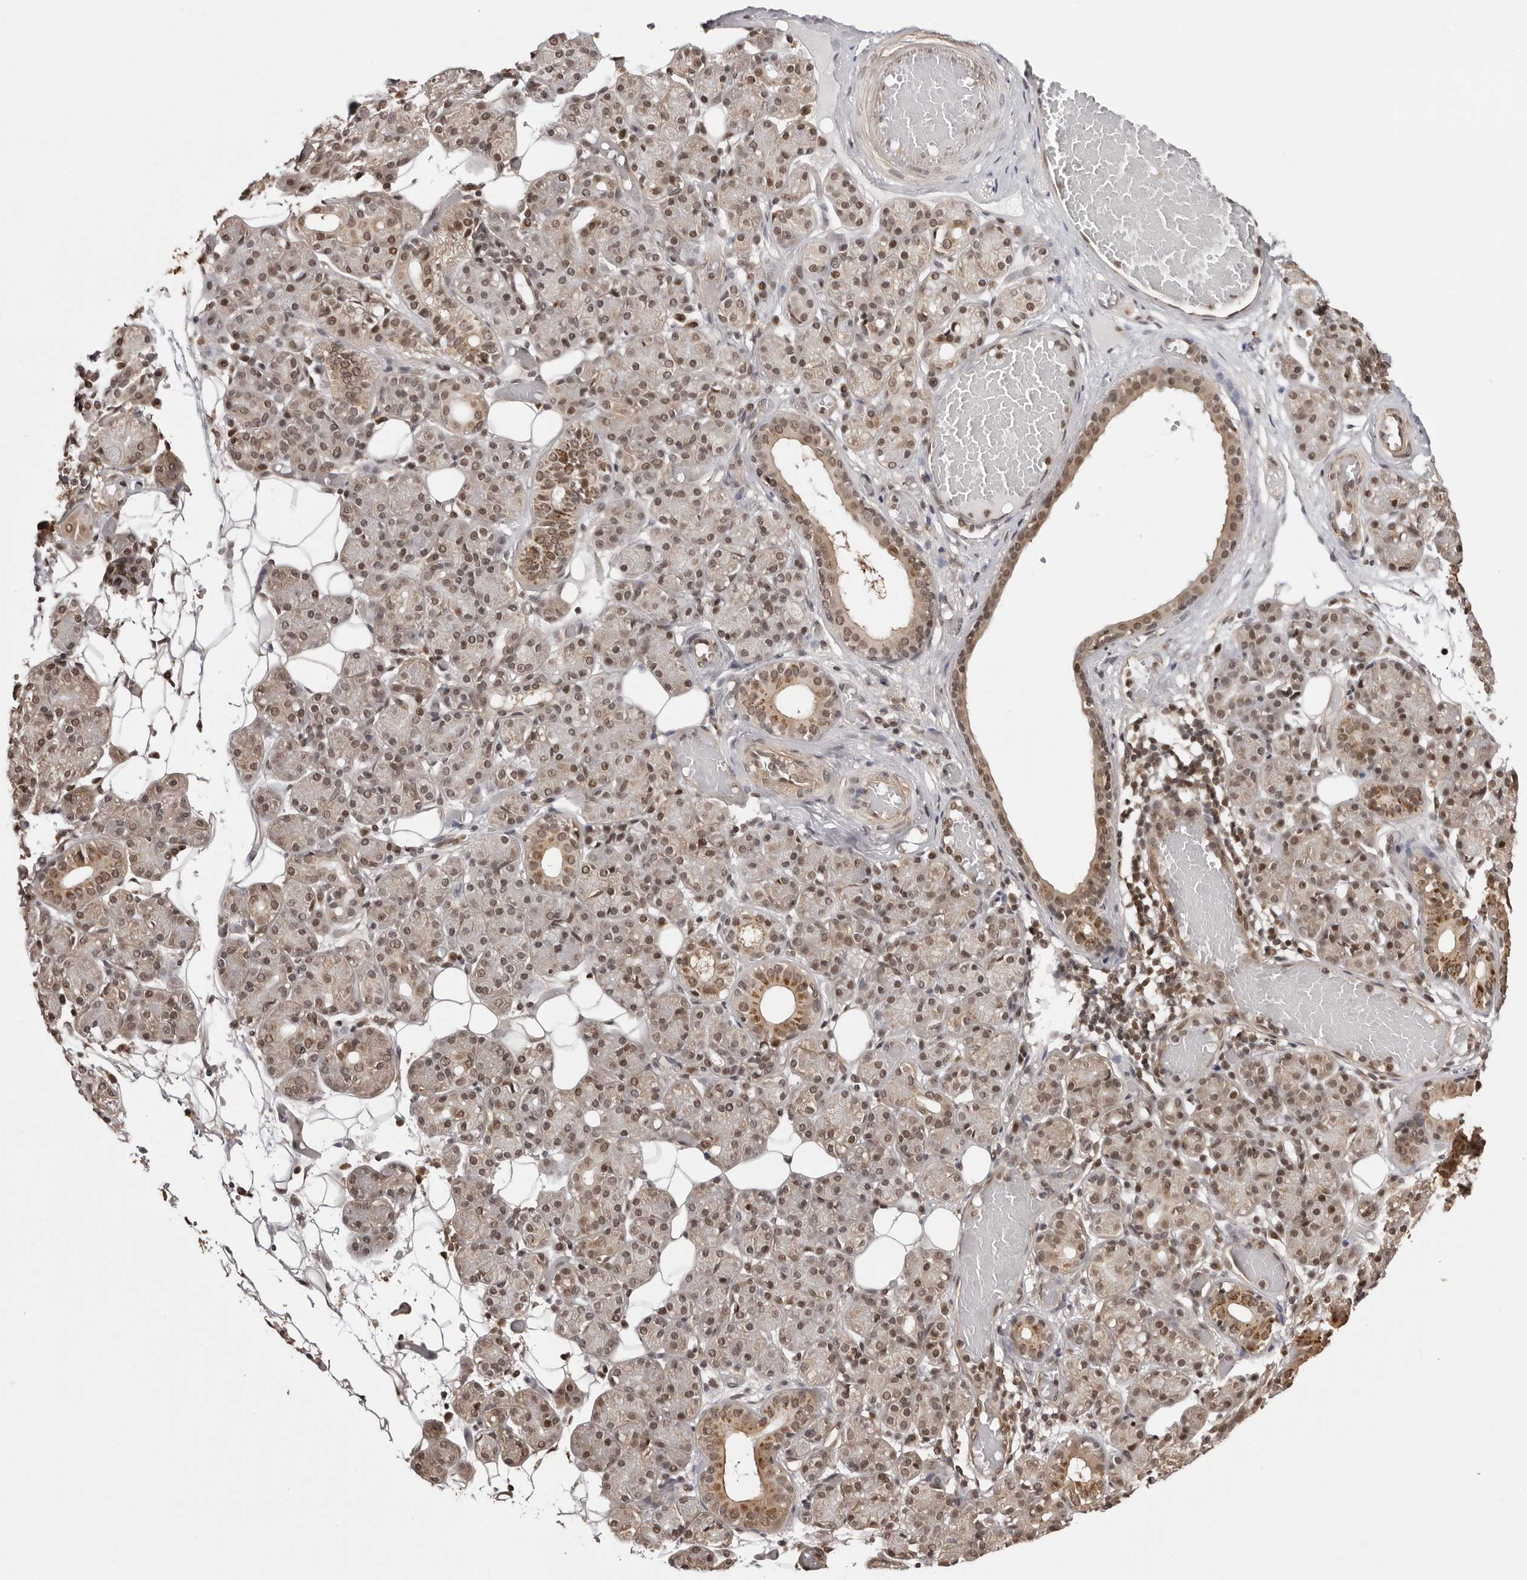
{"staining": {"intensity": "moderate", "quantity": ">75%", "location": "cytoplasmic/membranous,nuclear"}, "tissue": "salivary gland", "cell_type": "Glandular cells", "image_type": "normal", "snomed": [{"axis": "morphology", "description": "Normal tissue, NOS"}, {"axis": "topography", "description": "Salivary gland"}], "caption": "The image demonstrates staining of unremarkable salivary gland, revealing moderate cytoplasmic/membranous,nuclear protein positivity (brown color) within glandular cells. (Stains: DAB in brown, nuclei in blue, Microscopy: brightfield microscopy at high magnification).", "gene": "SDE2", "patient": {"sex": "male", "age": 63}}